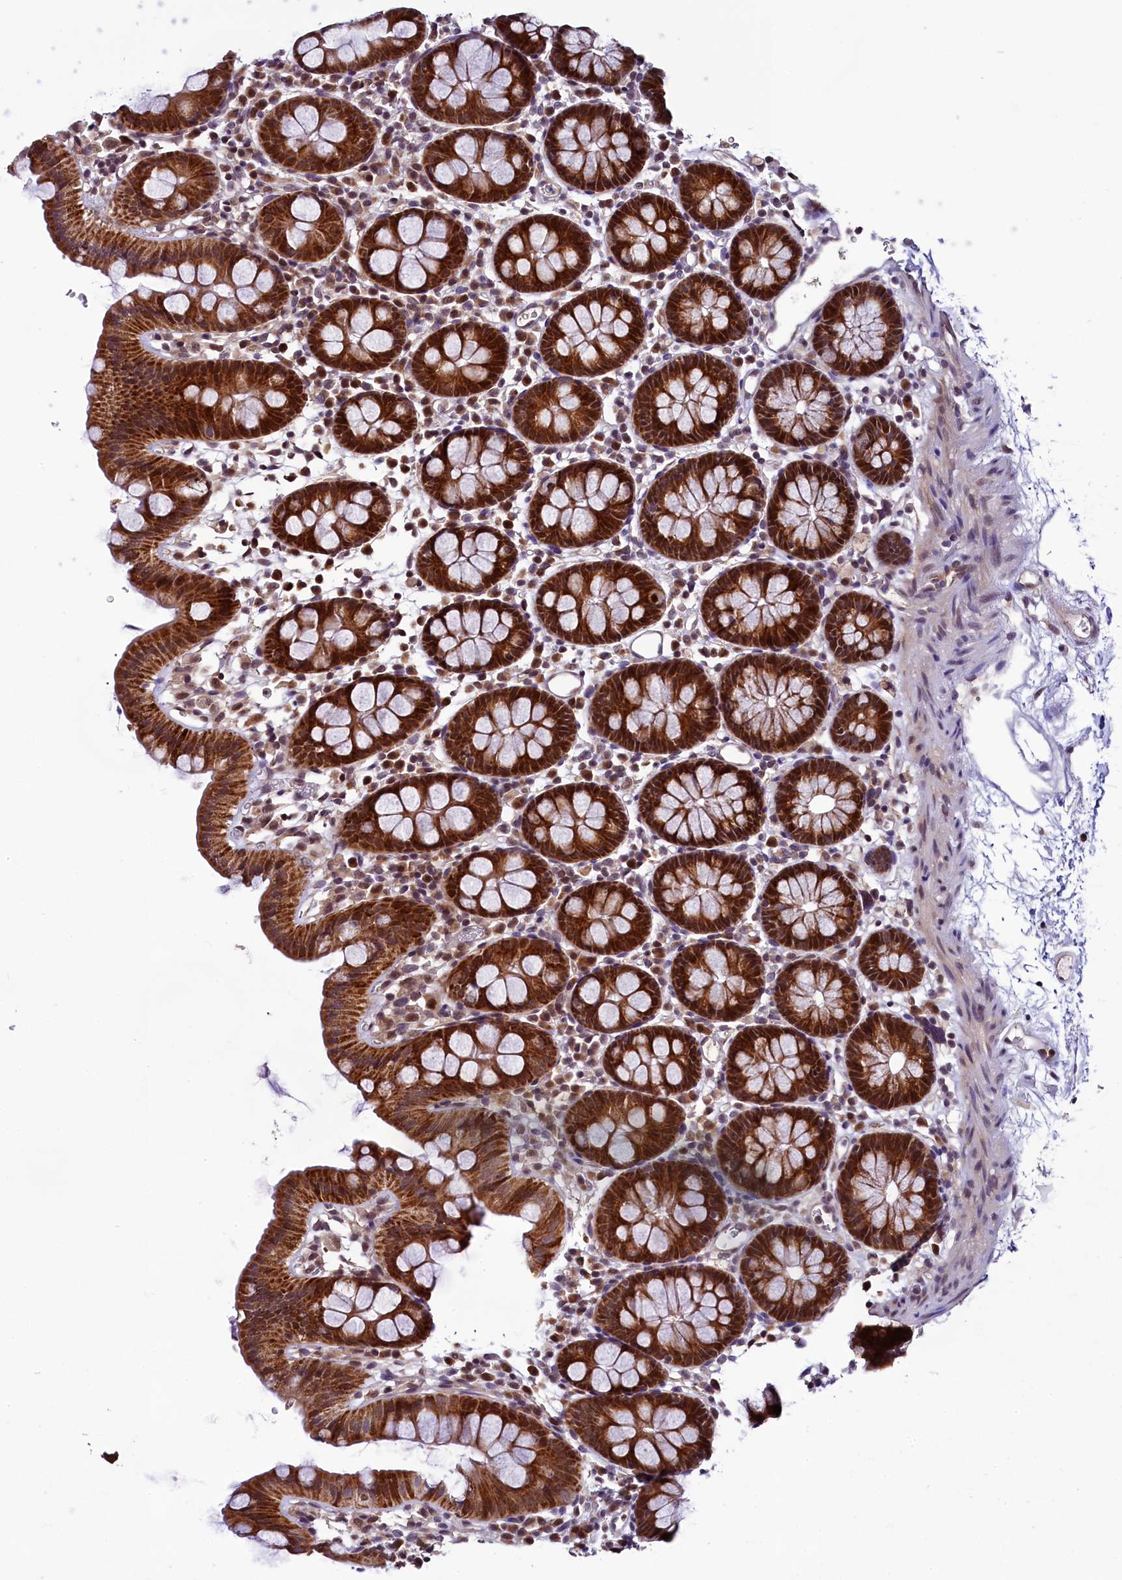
{"staining": {"intensity": "weak", "quantity": "25%-75%", "location": "cytoplasmic/membranous"}, "tissue": "colon", "cell_type": "Endothelial cells", "image_type": "normal", "snomed": [{"axis": "morphology", "description": "Normal tissue, NOS"}, {"axis": "topography", "description": "Colon"}], "caption": "Immunohistochemical staining of benign human colon shows weak cytoplasmic/membranous protein expression in about 25%-75% of endothelial cells.", "gene": "RPUSD2", "patient": {"sex": "male", "age": 75}}